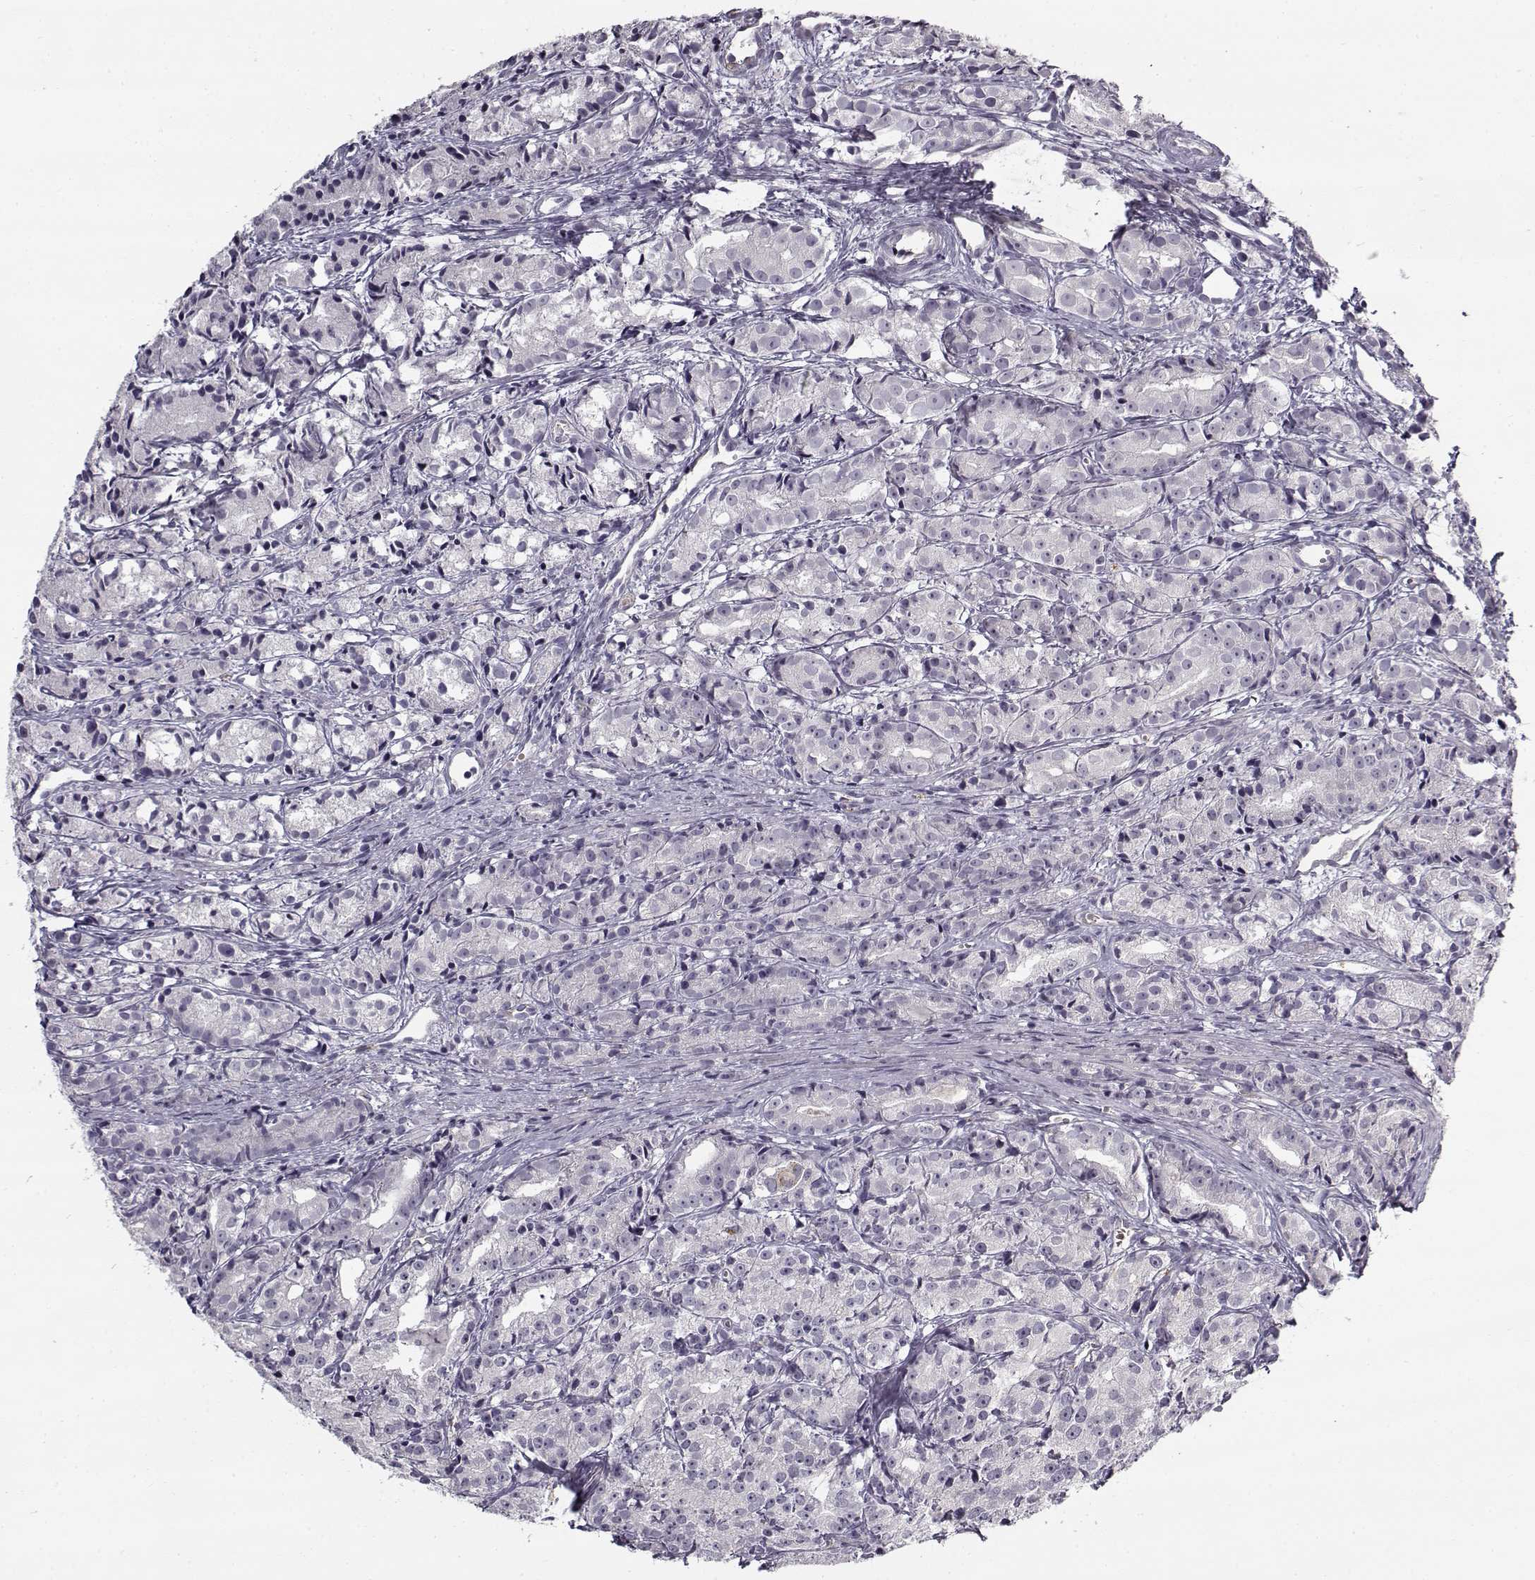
{"staining": {"intensity": "negative", "quantity": "none", "location": "none"}, "tissue": "prostate cancer", "cell_type": "Tumor cells", "image_type": "cancer", "snomed": [{"axis": "morphology", "description": "Adenocarcinoma, Medium grade"}, {"axis": "topography", "description": "Prostate"}], "caption": "The image shows no staining of tumor cells in adenocarcinoma (medium-grade) (prostate).", "gene": "SNCA", "patient": {"sex": "male", "age": 74}}